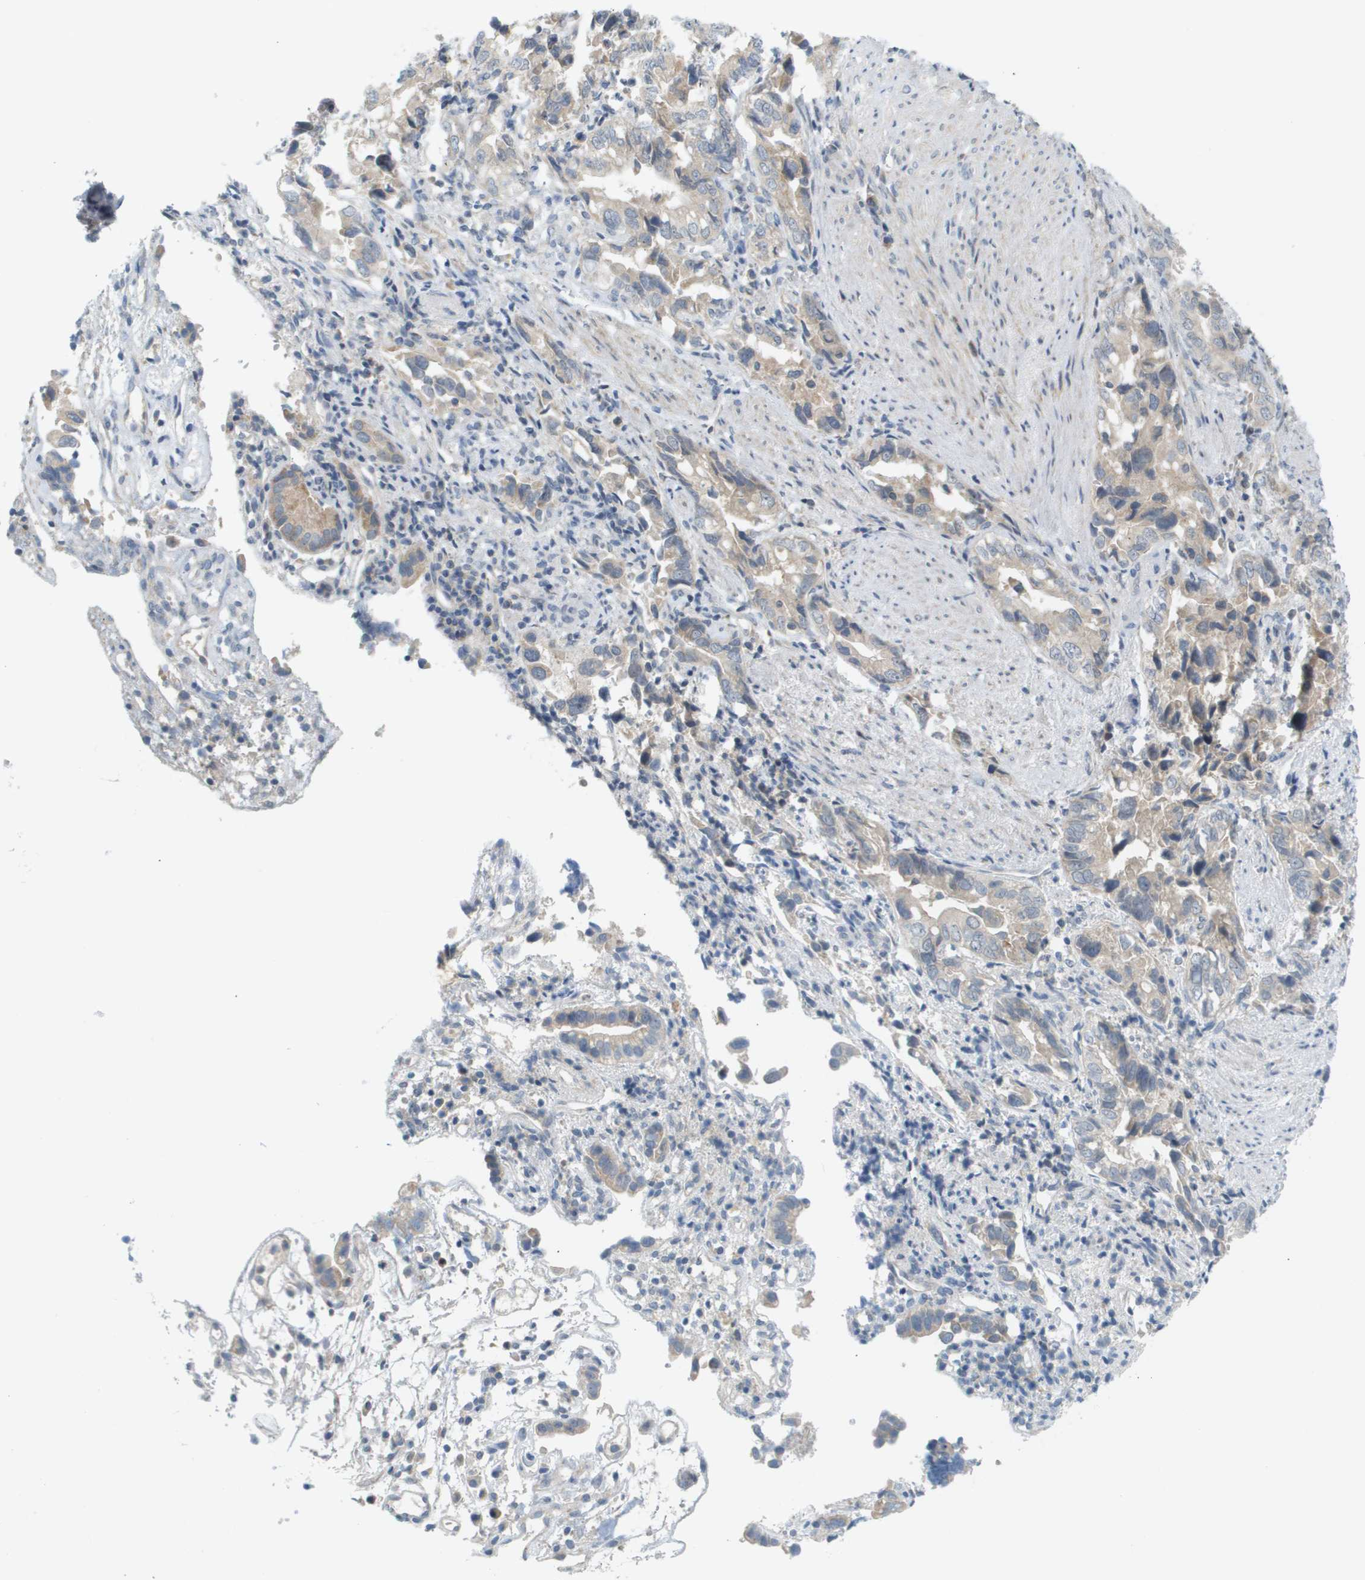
{"staining": {"intensity": "weak", "quantity": "<25%", "location": "cytoplasmic/membranous"}, "tissue": "liver cancer", "cell_type": "Tumor cells", "image_type": "cancer", "snomed": [{"axis": "morphology", "description": "Cholangiocarcinoma"}, {"axis": "topography", "description": "Liver"}], "caption": "Tumor cells are negative for brown protein staining in cholangiocarcinoma (liver). (DAB immunohistochemistry (IHC) with hematoxylin counter stain).", "gene": "PROC", "patient": {"sex": "female", "age": 79}}